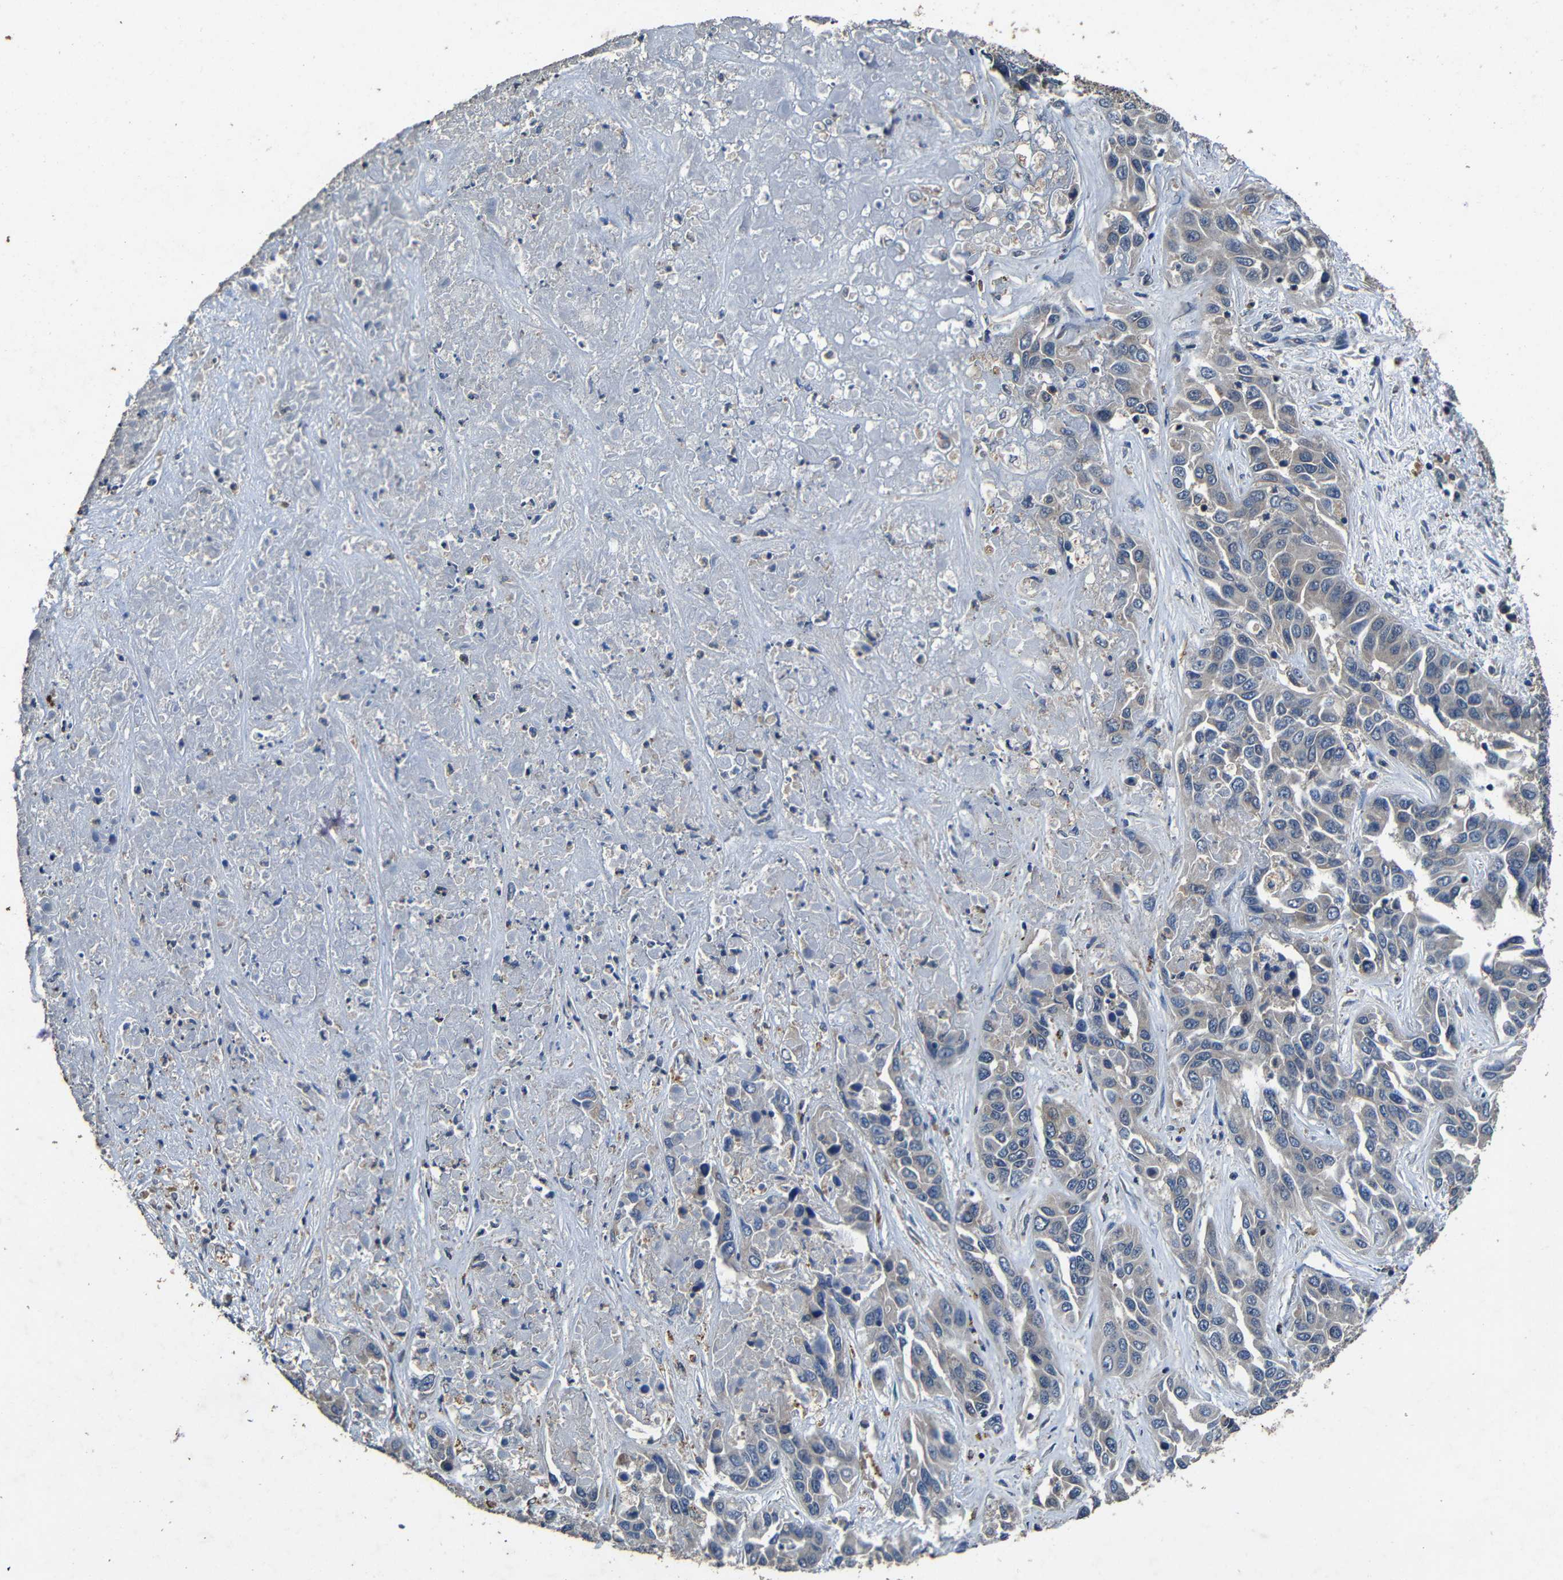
{"staining": {"intensity": "negative", "quantity": "none", "location": "none"}, "tissue": "liver cancer", "cell_type": "Tumor cells", "image_type": "cancer", "snomed": [{"axis": "morphology", "description": "Cholangiocarcinoma"}, {"axis": "topography", "description": "Liver"}], "caption": "There is no significant expression in tumor cells of cholangiocarcinoma (liver).", "gene": "C6orf89", "patient": {"sex": "female", "age": 52}}